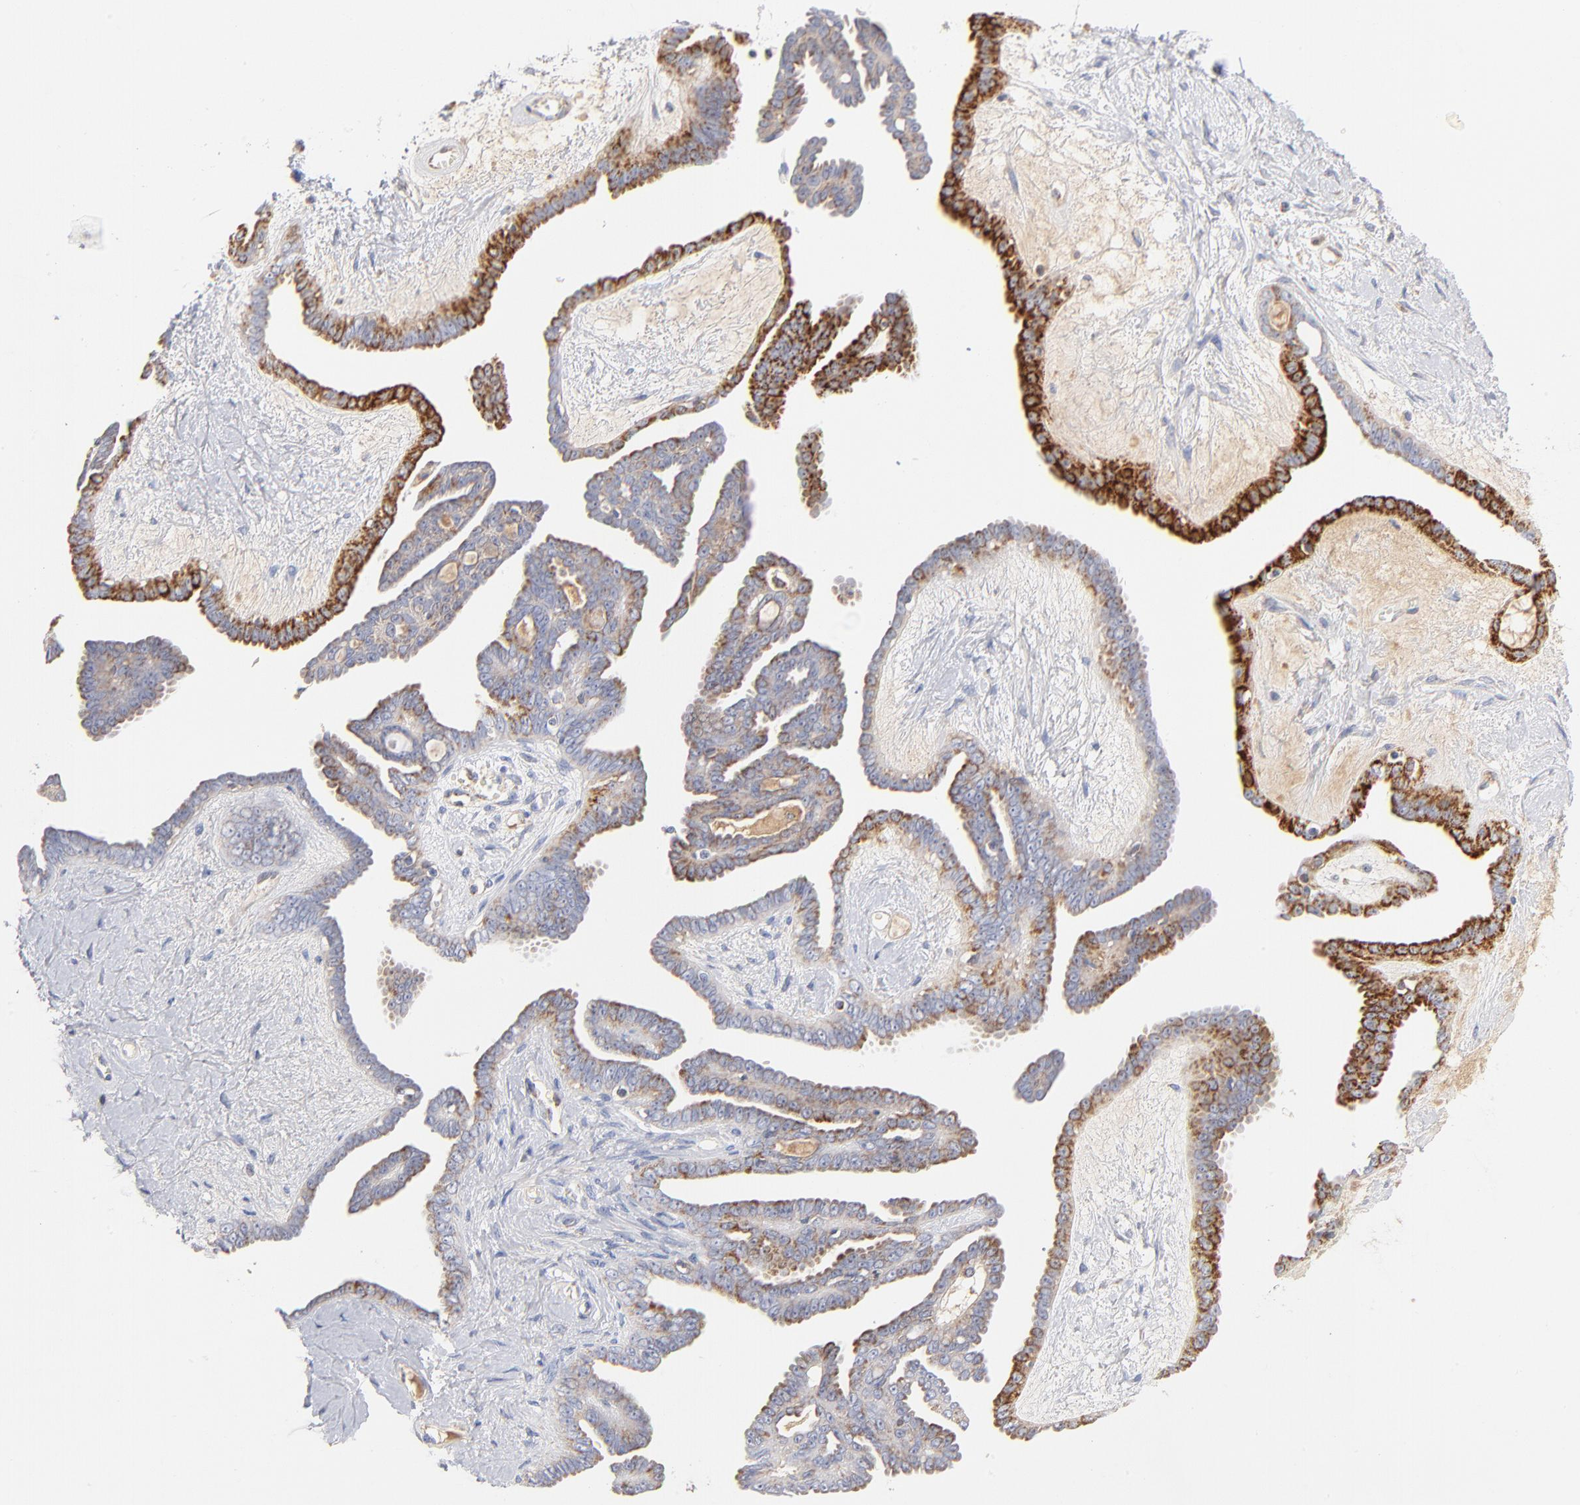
{"staining": {"intensity": "moderate", "quantity": "25%-75%", "location": "cytoplasmic/membranous"}, "tissue": "ovarian cancer", "cell_type": "Tumor cells", "image_type": "cancer", "snomed": [{"axis": "morphology", "description": "Cystadenocarcinoma, serous, NOS"}, {"axis": "topography", "description": "Ovary"}], "caption": "Immunohistochemical staining of human serous cystadenocarcinoma (ovarian) reveals medium levels of moderate cytoplasmic/membranous protein staining in about 25%-75% of tumor cells. (Brightfield microscopy of DAB IHC at high magnification).", "gene": "DLAT", "patient": {"sex": "female", "age": 71}}